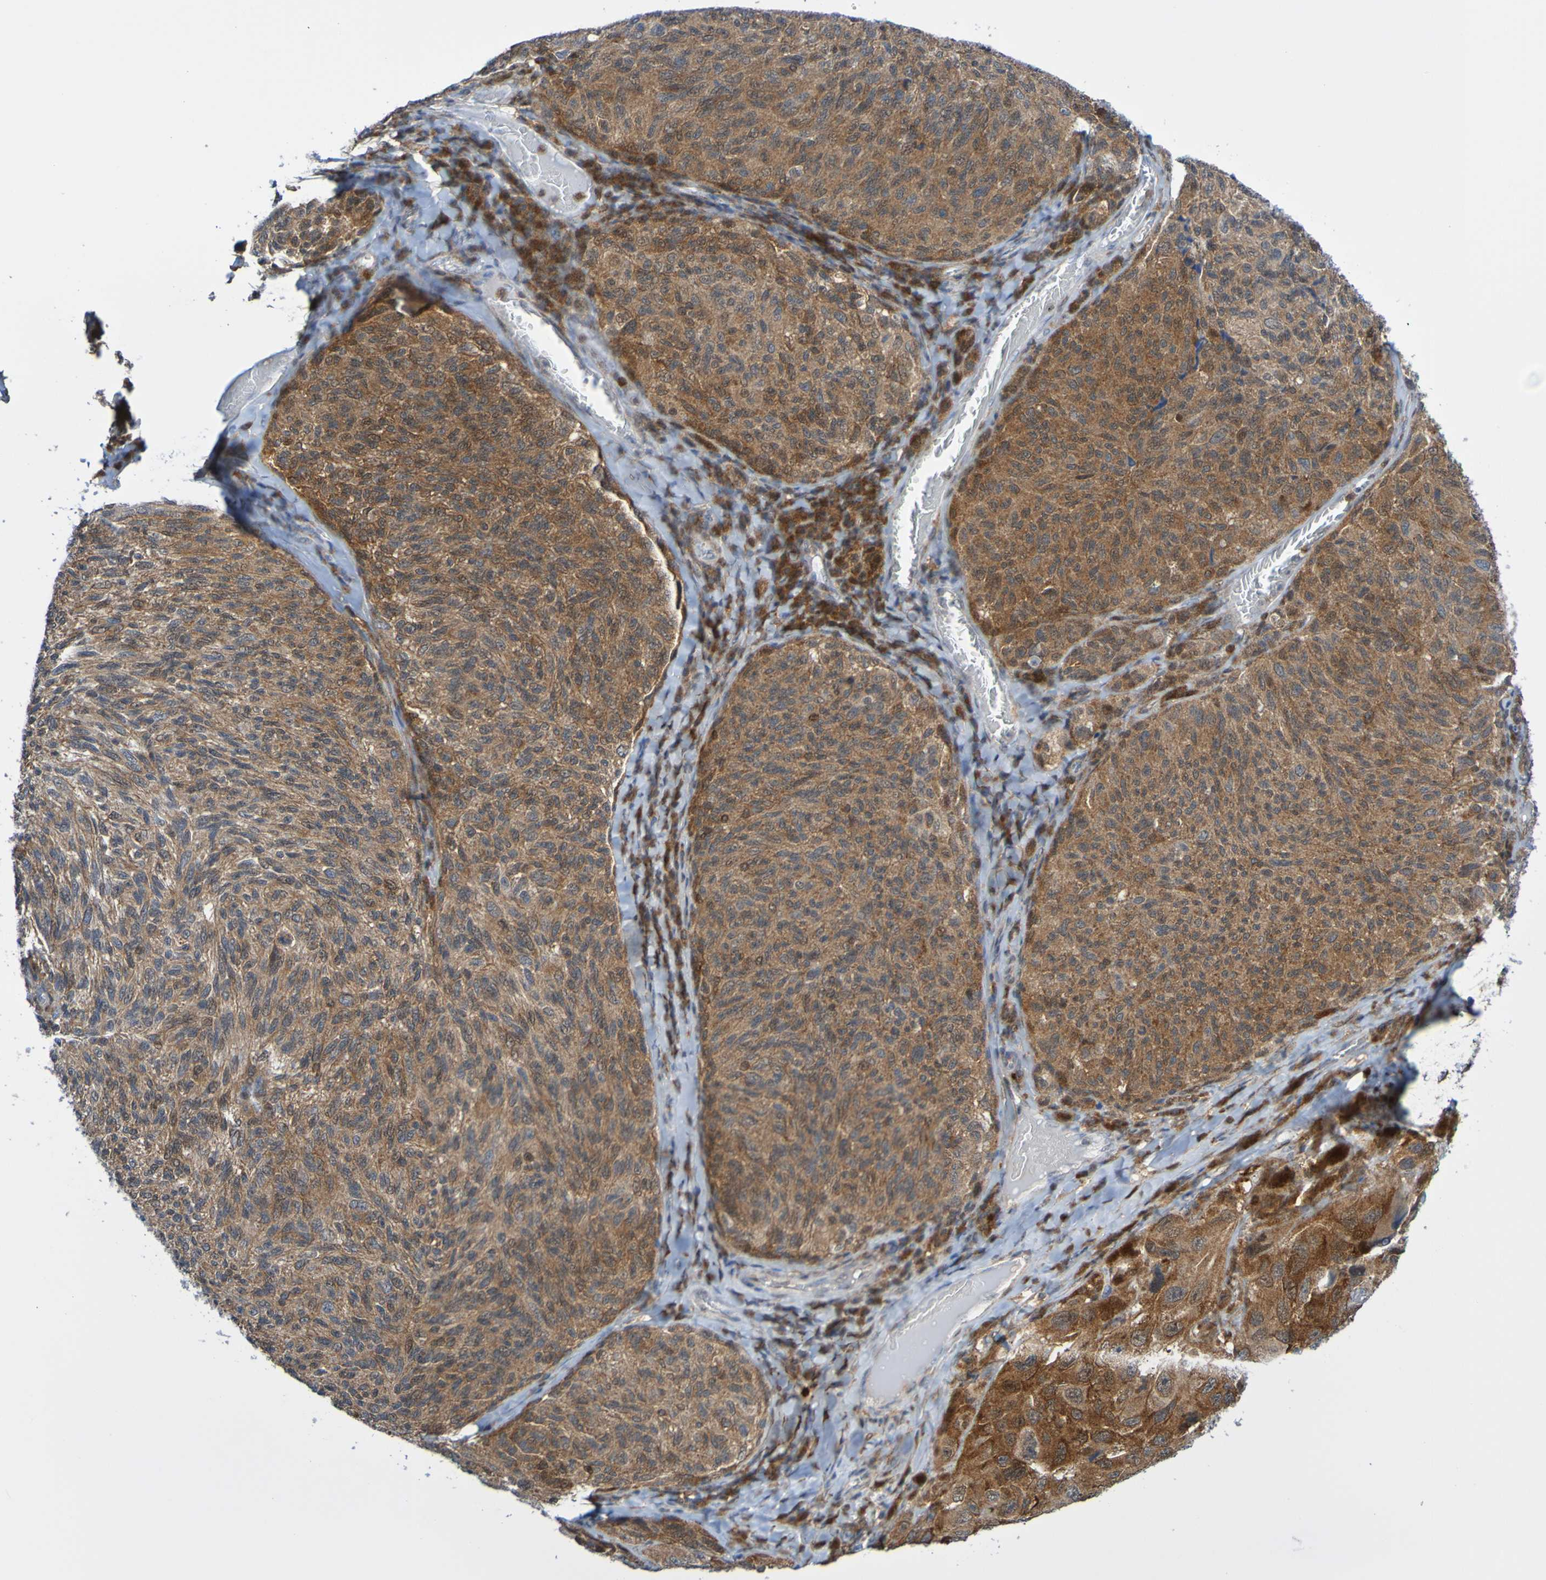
{"staining": {"intensity": "moderate", "quantity": ">75%", "location": "cytoplasmic/membranous"}, "tissue": "melanoma", "cell_type": "Tumor cells", "image_type": "cancer", "snomed": [{"axis": "morphology", "description": "Malignant melanoma, NOS"}, {"axis": "topography", "description": "Skin"}], "caption": "Malignant melanoma was stained to show a protein in brown. There is medium levels of moderate cytoplasmic/membranous expression in about >75% of tumor cells.", "gene": "ATIC", "patient": {"sex": "female", "age": 73}}